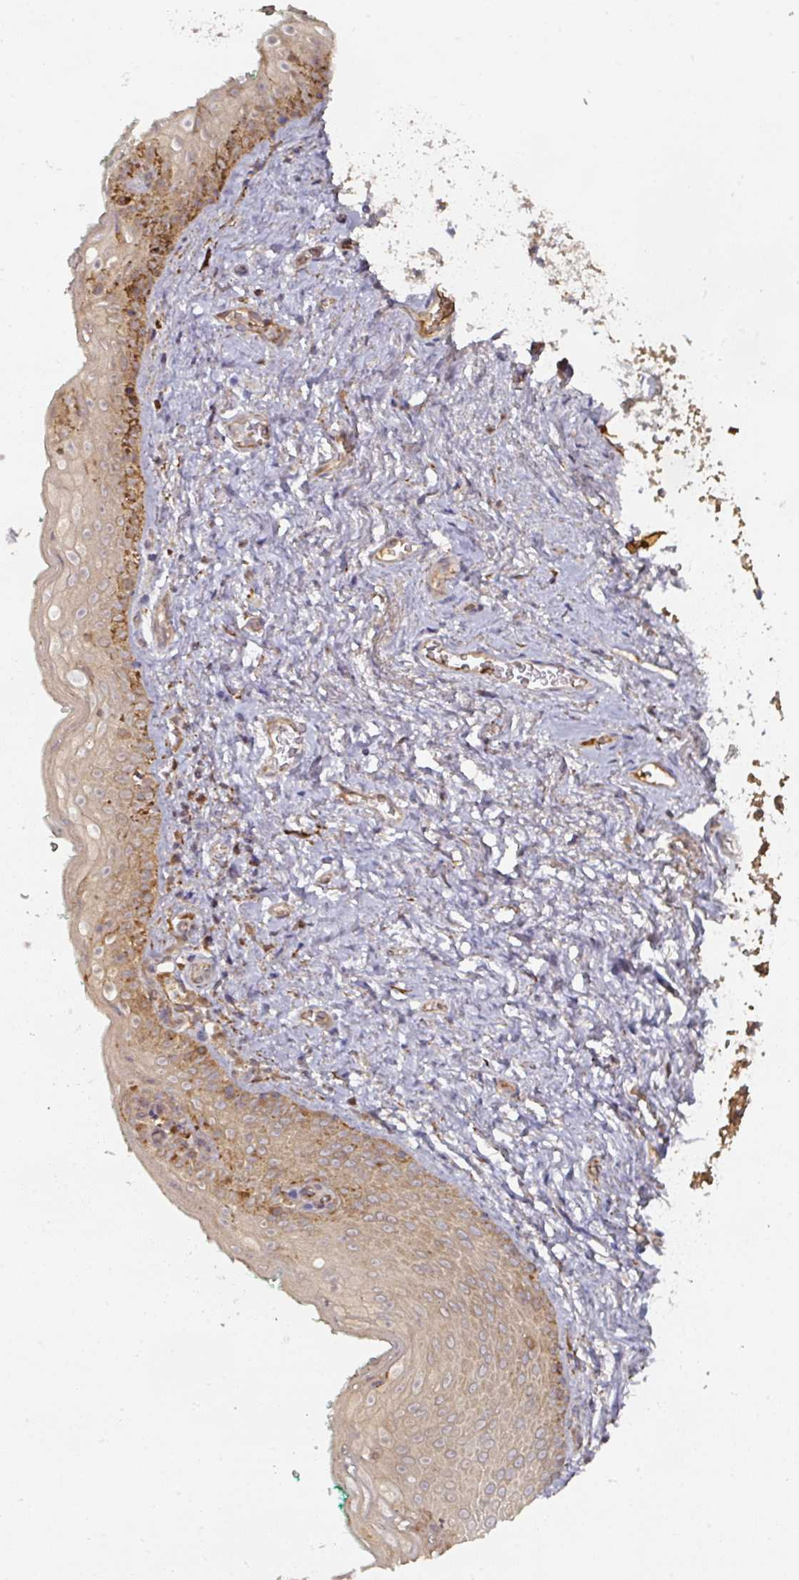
{"staining": {"intensity": "moderate", "quantity": "25%-75%", "location": "cytoplasmic/membranous"}, "tissue": "vagina", "cell_type": "Squamous epithelial cells", "image_type": "normal", "snomed": [{"axis": "morphology", "description": "Normal tissue, NOS"}, {"axis": "topography", "description": "Vulva"}, {"axis": "topography", "description": "Vagina"}, {"axis": "topography", "description": "Peripheral nerve tissue"}], "caption": "Protein staining displays moderate cytoplasmic/membranous expression in approximately 25%-75% of squamous epithelial cells in normal vagina. Using DAB (3,3'-diaminobenzidine) (brown) and hematoxylin (blue) stains, captured at high magnification using brightfield microscopy.", "gene": "CEP95", "patient": {"sex": "female", "age": 66}}